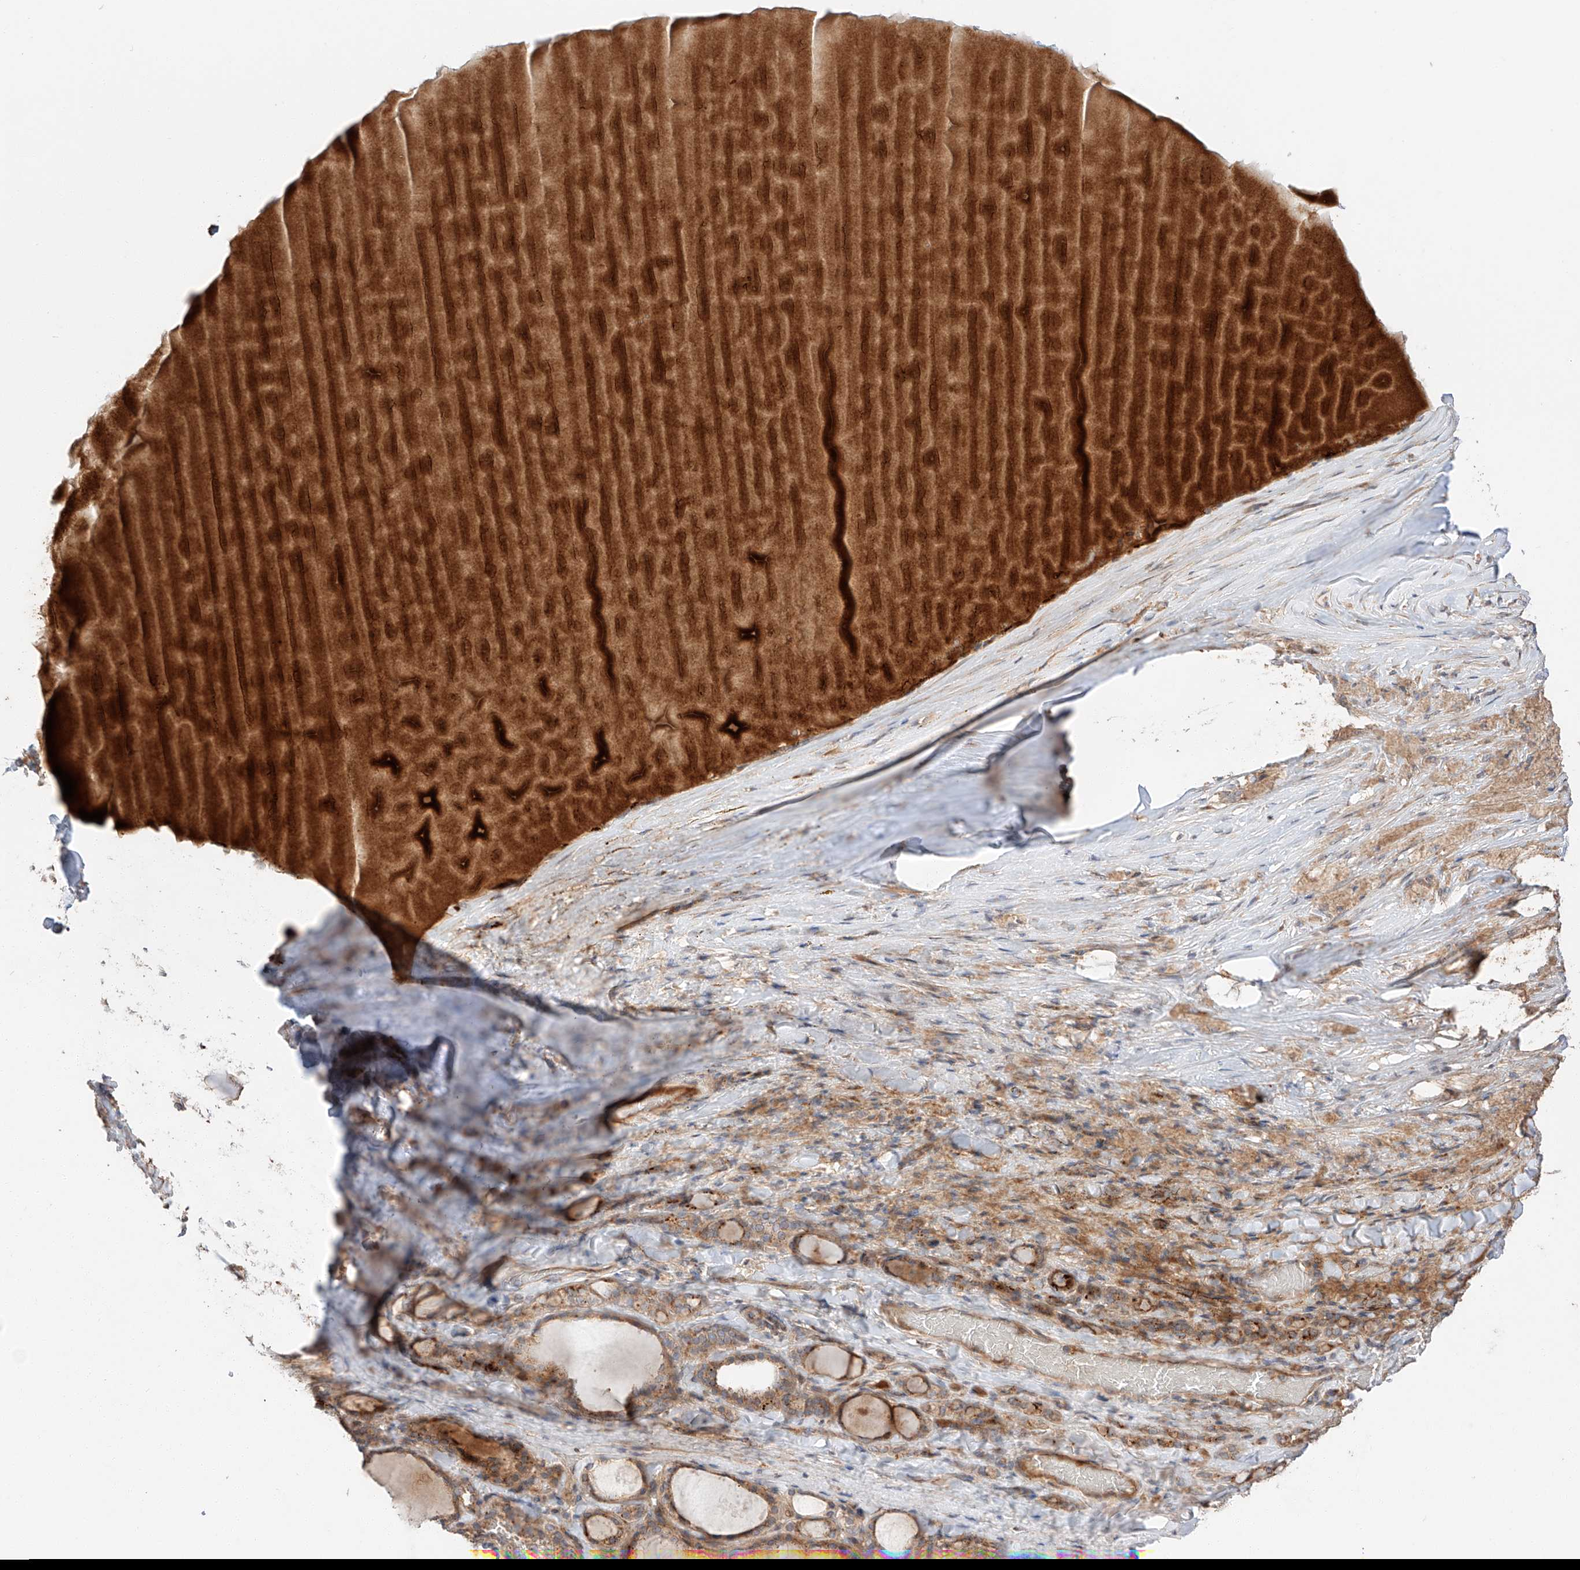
{"staining": {"intensity": "moderate", "quantity": ">75%", "location": "cytoplasmic/membranous"}, "tissue": "thyroid gland", "cell_type": "Glandular cells", "image_type": "normal", "snomed": [{"axis": "morphology", "description": "Normal tissue, NOS"}, {"axis": "topography", "description": "Thyroid gland"}], "caption": "Moderate cytoplasmic/membranous staining for a protein is seen in about >75% of glandular cells of benign thyroid gland using IHC.", "gene": "XPNPEP1", "patient": {"sex": "female", "age": 22}}